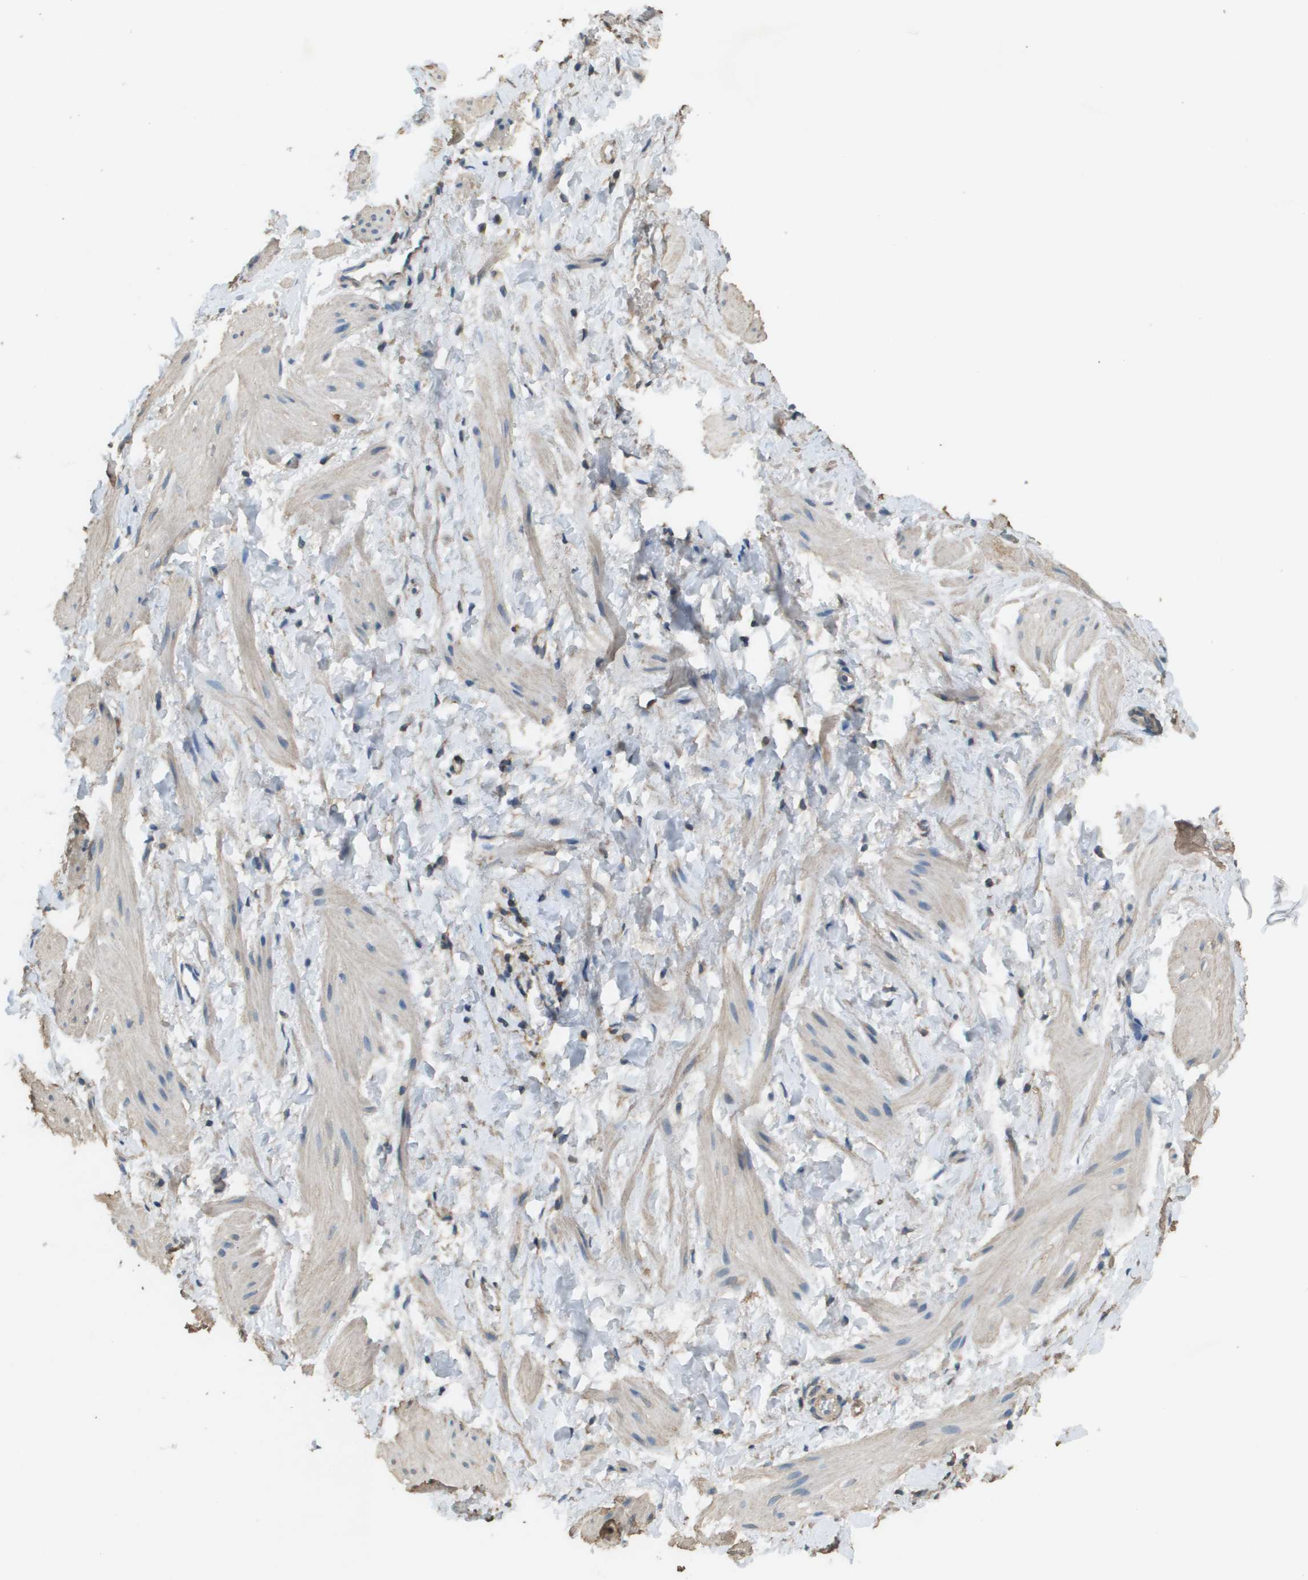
{"staining": {"intensity": "weak", "quantity": "<25%", "location": "cytoplasmic/membranous"}, "tissue": "smooth muscle", "cell_type": "Smooth muscle cells", "image_type": "normal", "snomed": [{"axis": "morphology", "description": "Normal tissue, NOS"}, {"axis": "topography", "description": "Smooth muscle"}], "caption": "This is a image of immunohistochemistry (IHC) staining of benign smooth muscle, which shows no staining in smooth muscle cells.", "gene": "MS4A7", "patient": {"sex": "male", "age": 16}}